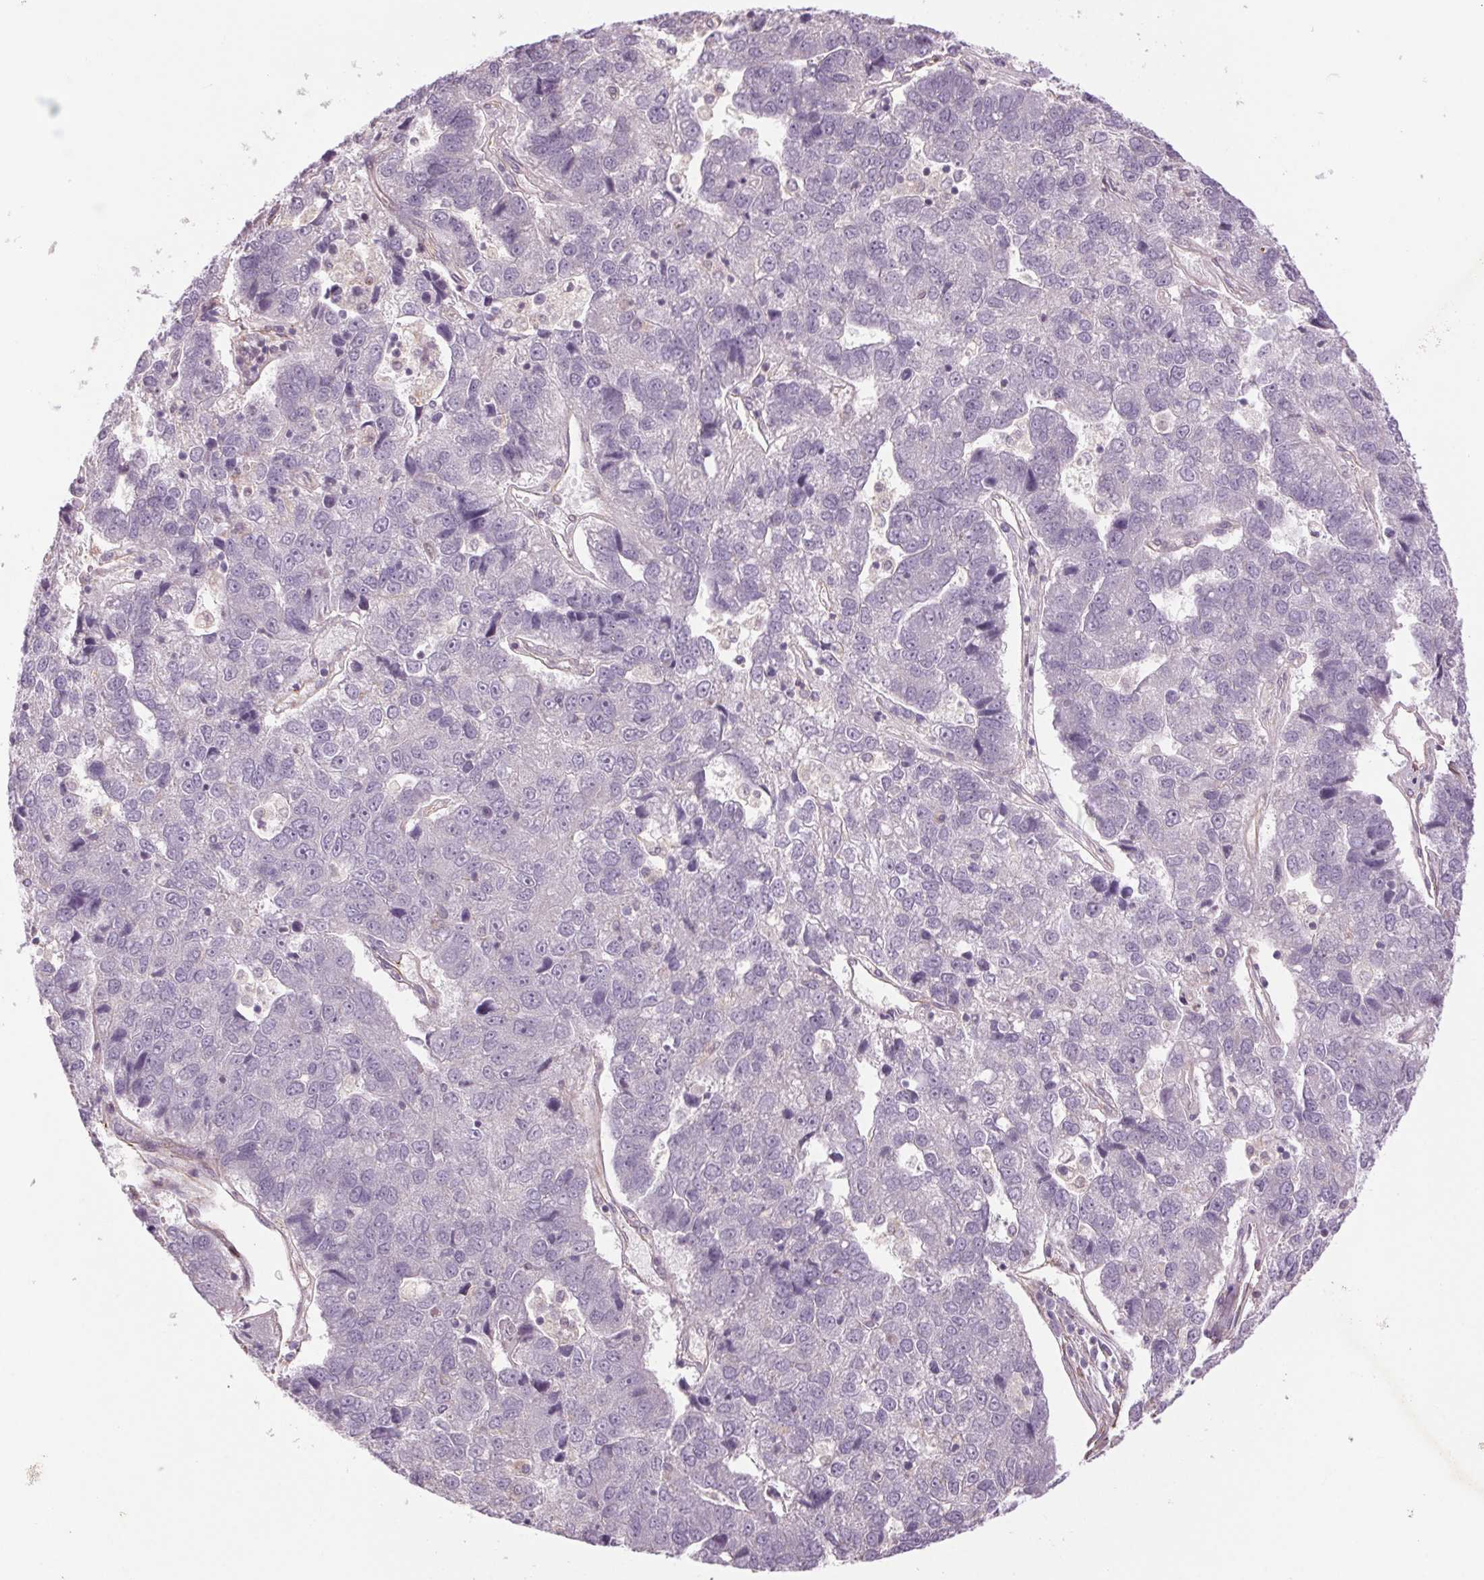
{"staining": {"intensity": "negative", "quantity": "none", "location": "none"}, "tissue": "pancreatic cancer", "cell_type": "Tumor cells", "image_type": "cancer", "snomed": [{"axis": "morphology", "description": "Adenocarcinoma, NOS"}, {"axis": "topography", "description": "Pancreas"}], "caption": "This is a micrograph of immunohistochemistry (IHC) staining of pancreatic adenocarcinoma, which shows no positivity in tumor cells.", "gene": "CCSER1", "patient": {"sex": "female", "age": 61}}